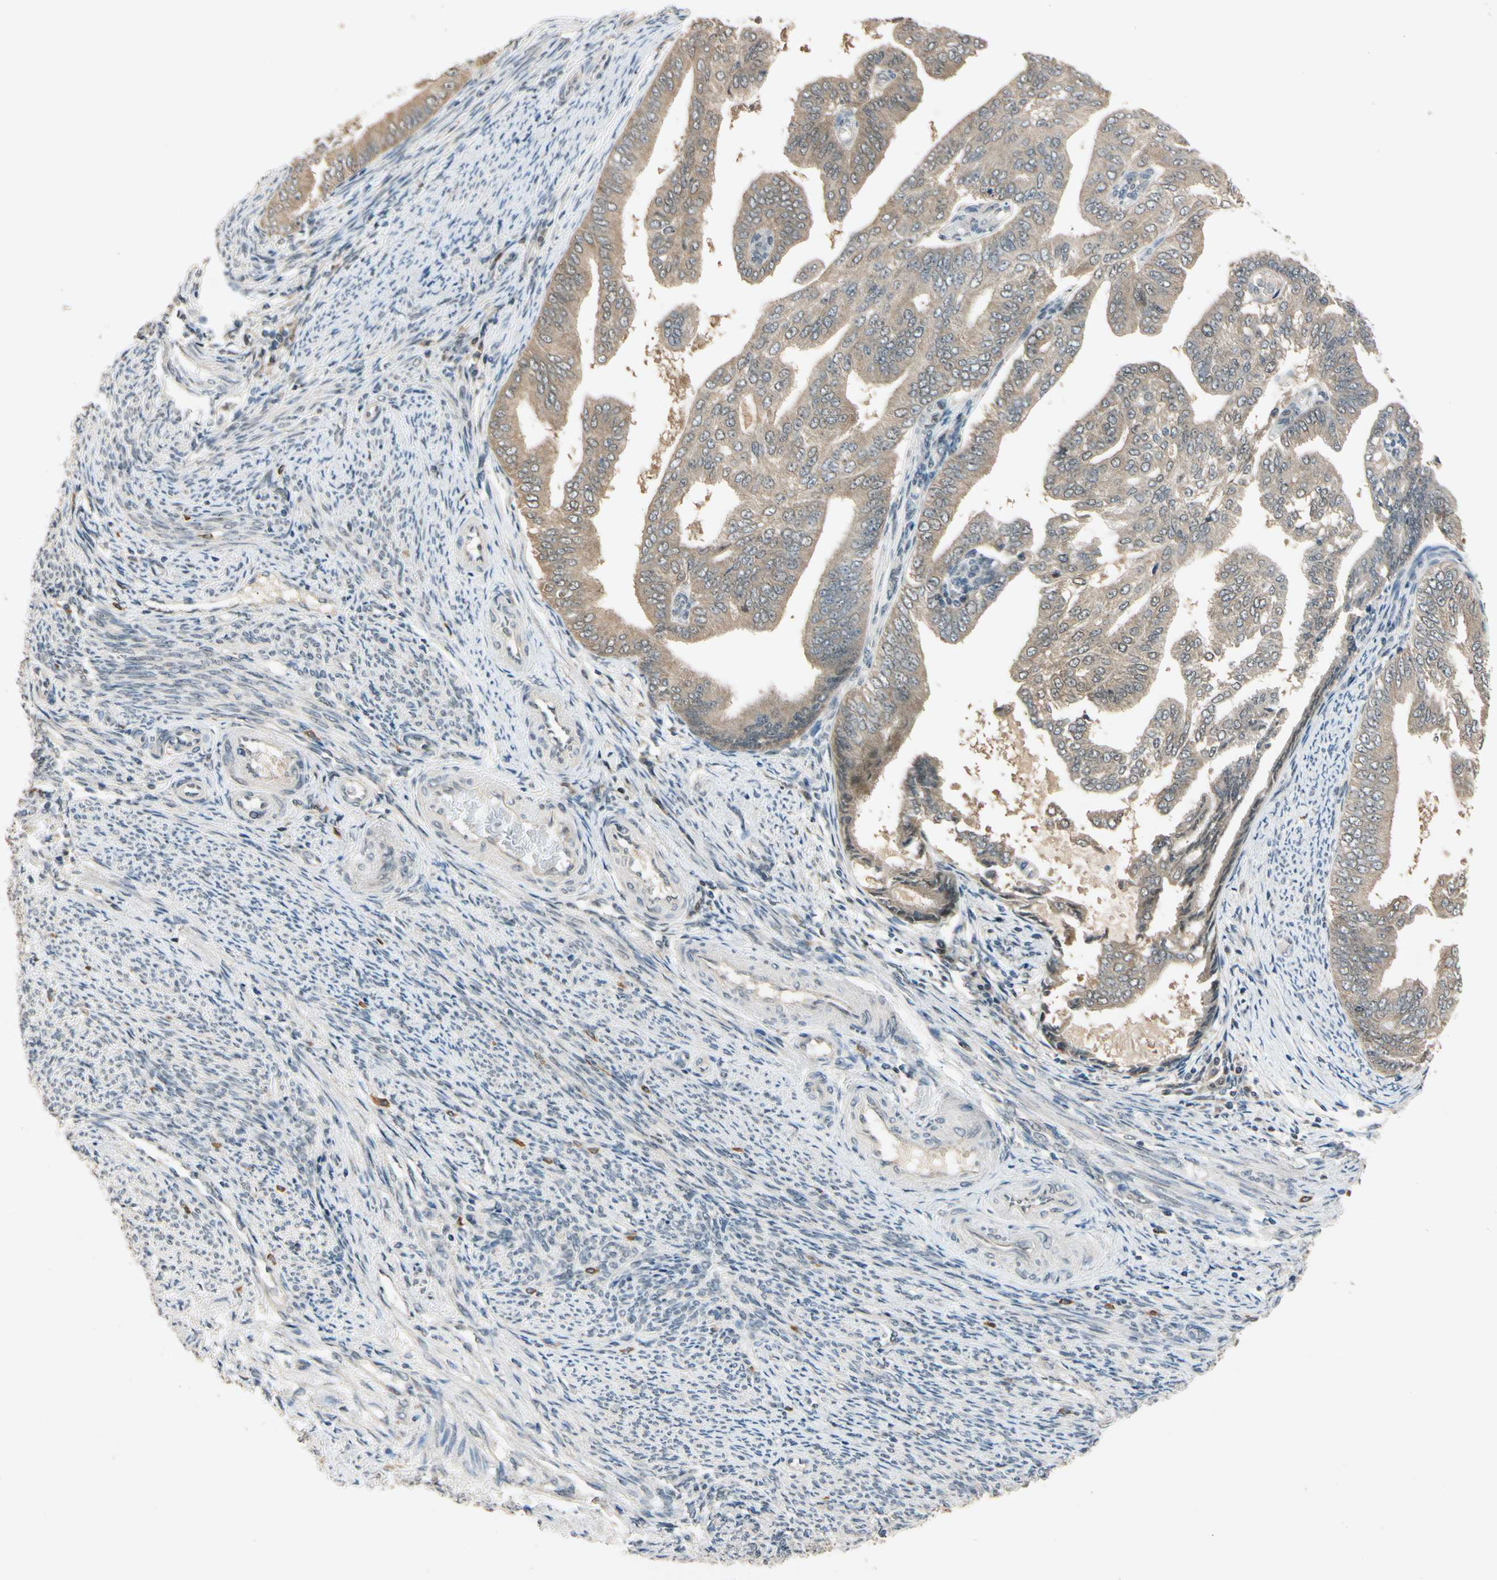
{"staining": {"intensity": "moderate", "quantity": ">75%", "location": "cytoplasmic/membranous"}, "tissue": "endometrial cancer", "cell_type": "Tumor cells", "image_type": "cancer", "snomed": [{"axis": "morphology", "description": "Adenocarcinoma, NOS"}, {"axis": "topography", "description": "Endometrium"}], "caption": "Immunohistochemistry histopathology image of neoplastic tissue: endometrial cancer (adenocarcinoma) stained using immunohistochemistry (IHC) demonstrates medium levels of moderate protein expression localized specifically in the cytoplasmic/membranous of tumor cells, appearing as a cytoplasmic/membranous brown color.", "gene": "RIOX2", "patient": {"sex": "female", "age": 58}}